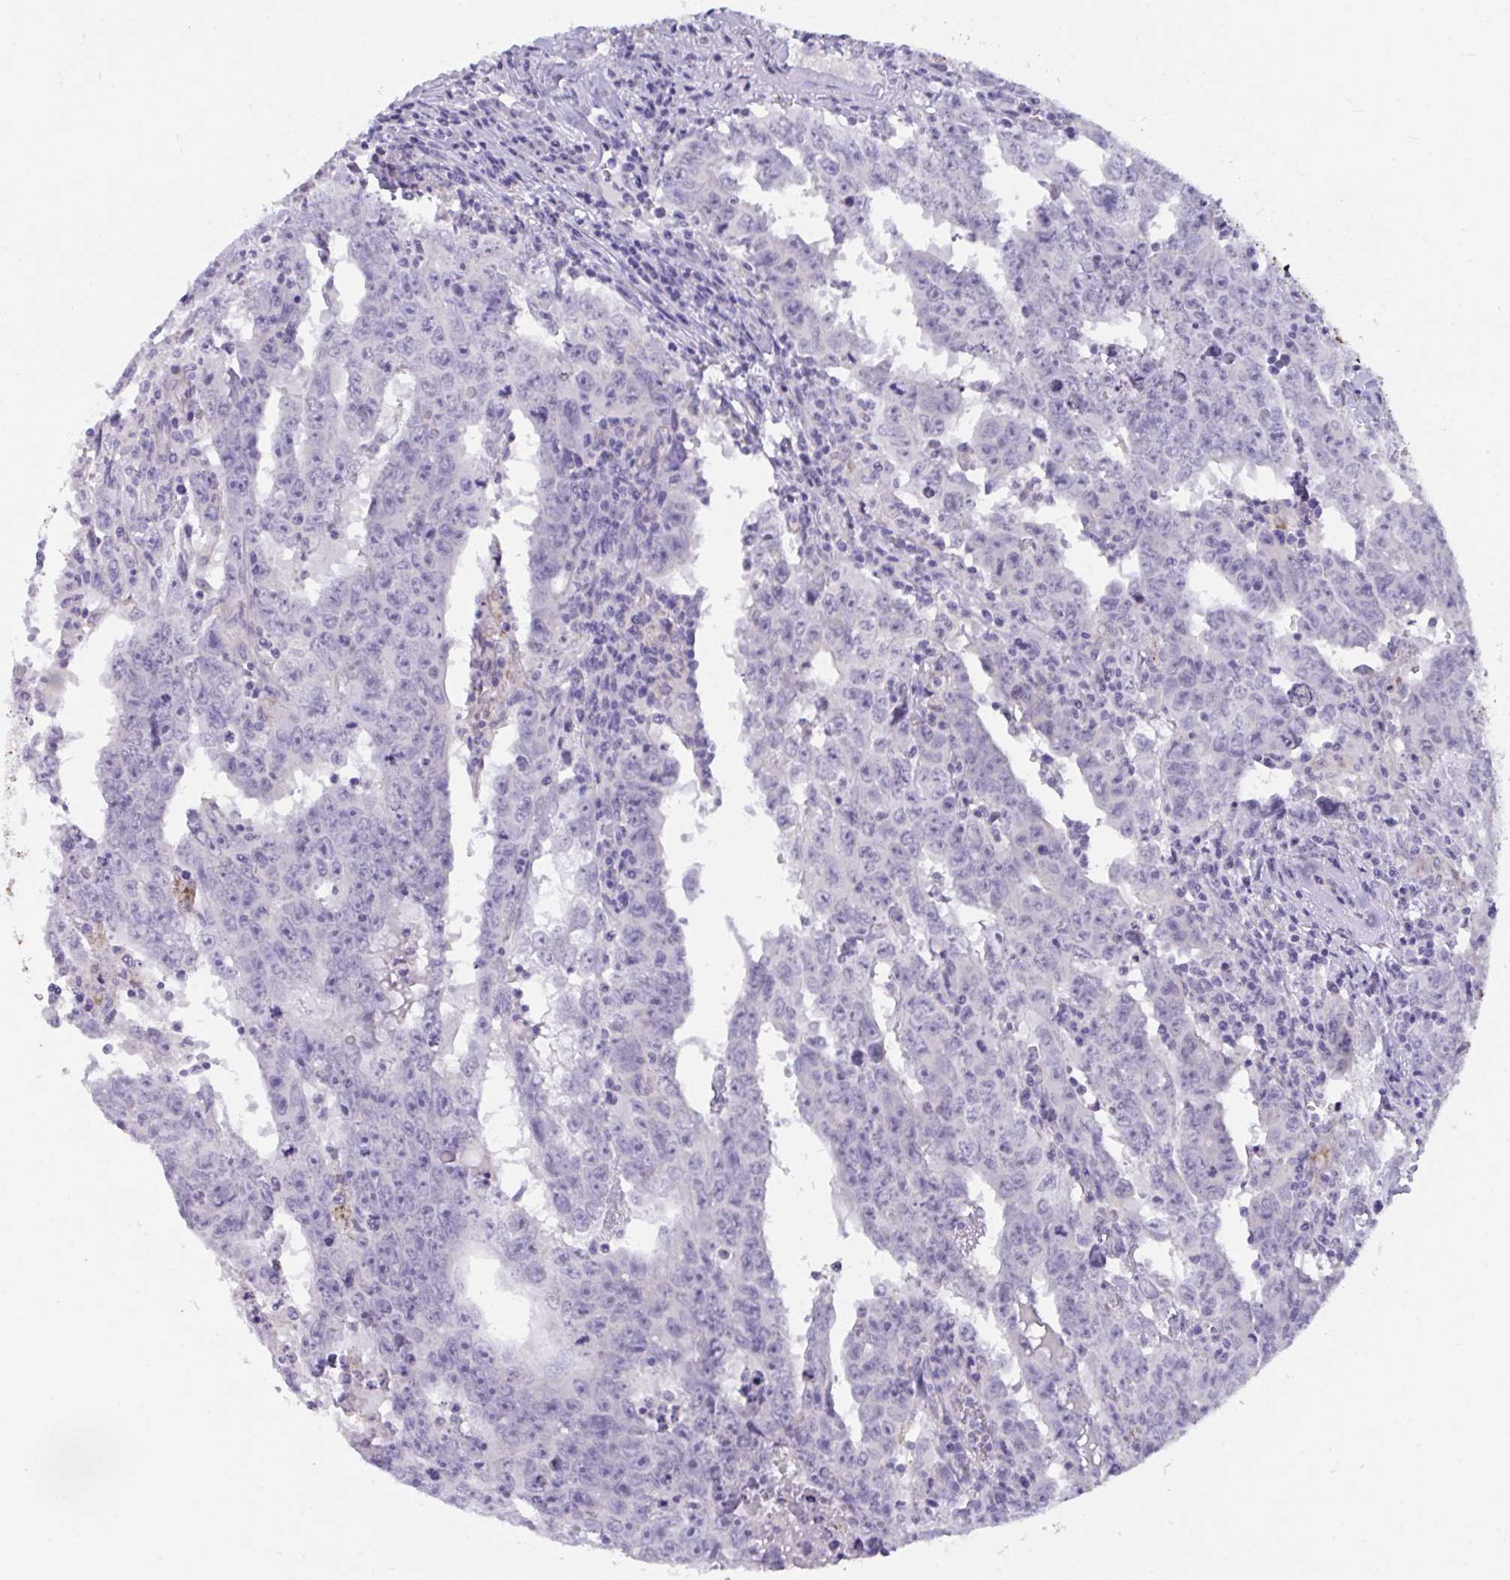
{"staining": {"intensity": "negative", "quantity": "none", "location": "none"}, "tissue": "testis cancer", "cell_type": "Tumor cells", "image_type": "cancer", "snomed": [{"axis": "morphology", "description": "Carcinoma, Embryonal, NOS"}, {"axis": "topography", "description": "Testis"}], "caption": "Tumor cells show no significant staining in testis embryonal carcinoma.", "gene": "SEMA6B", "patient": {"sex": "male", "age": 22}}